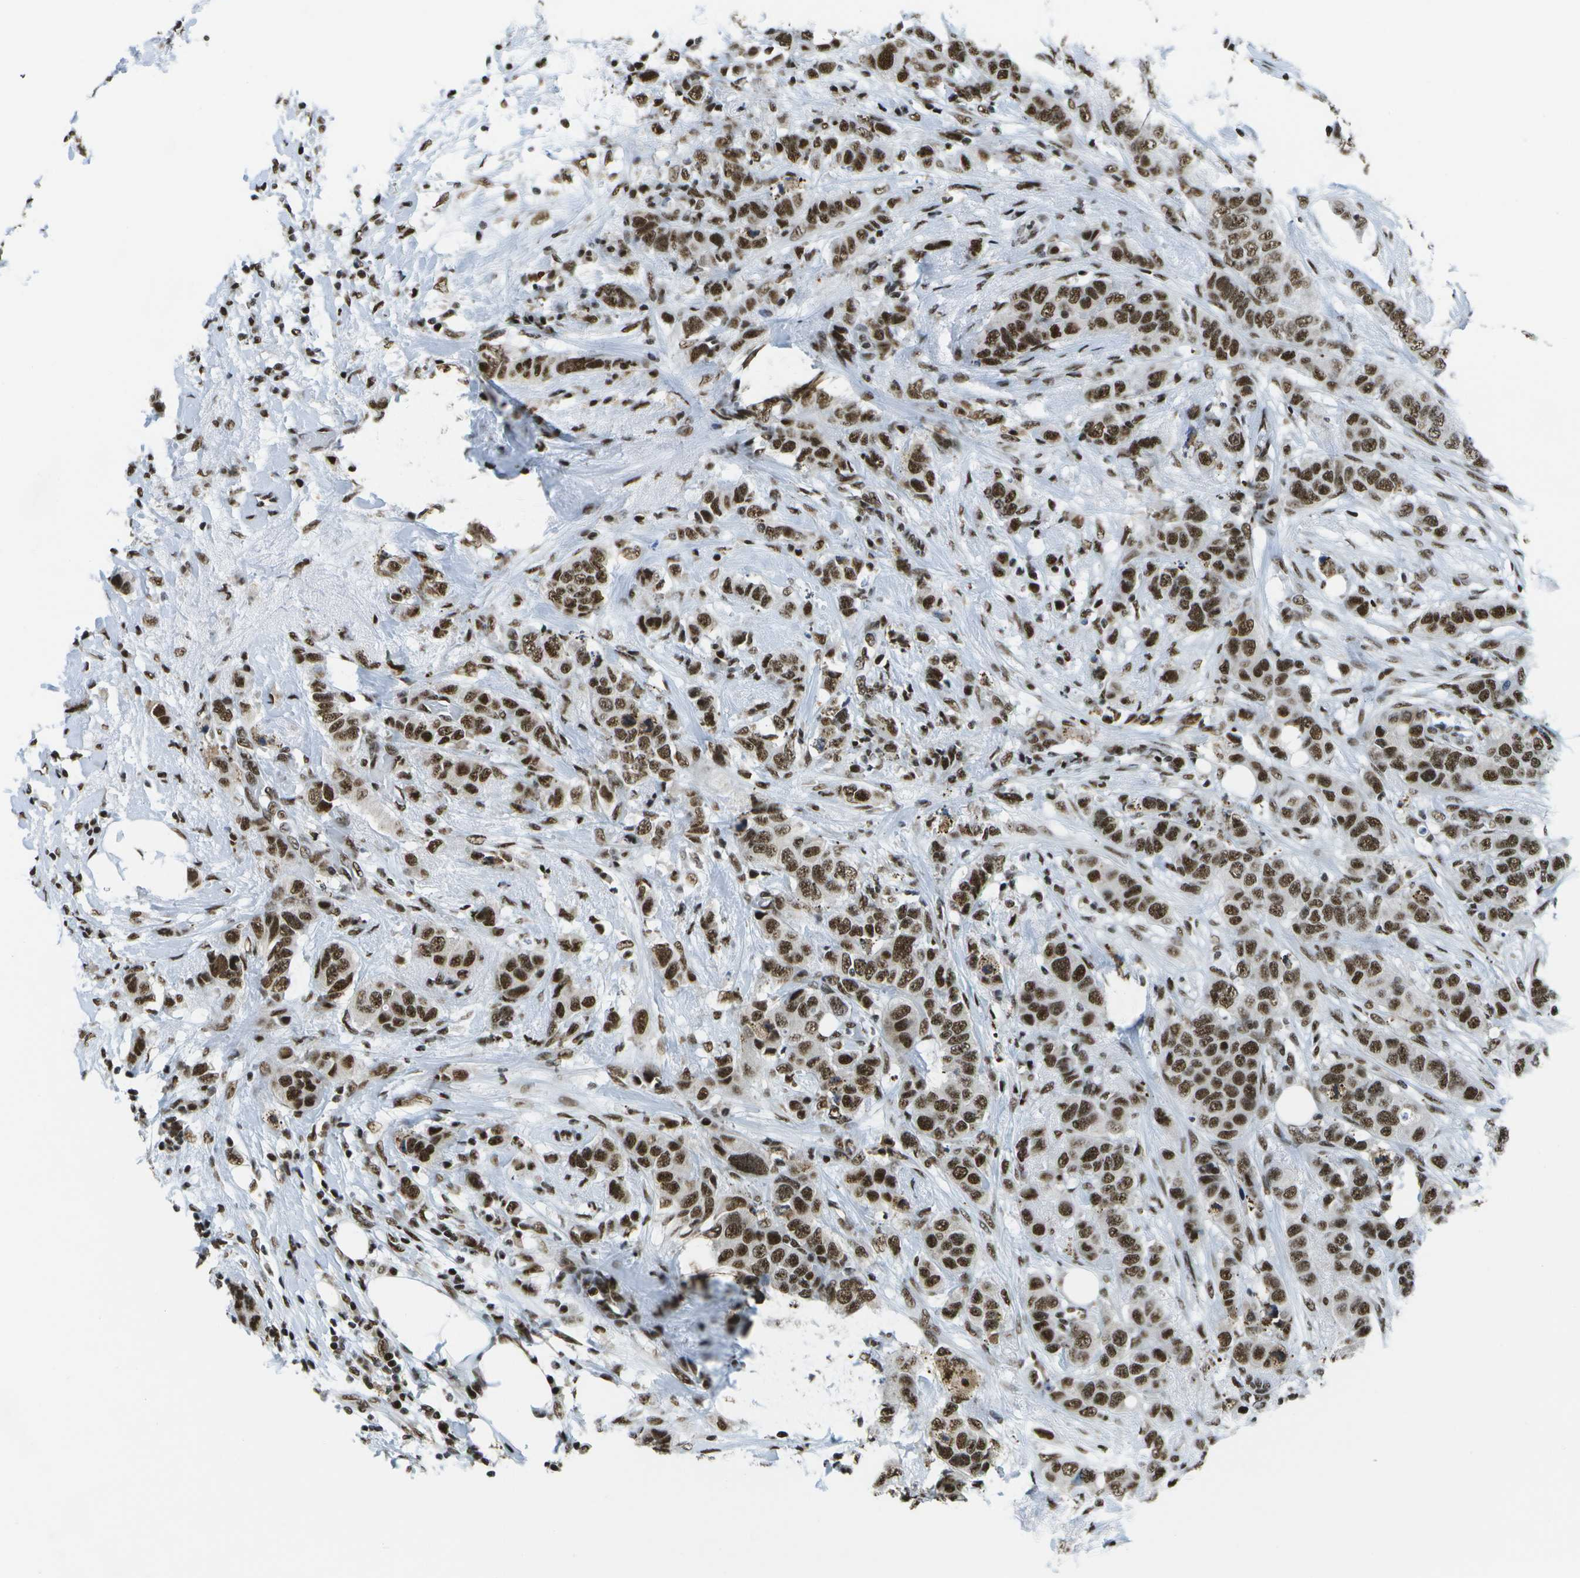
{"staining": {"intensity": "strong", "quantity": ">75%", "location": "nuclear"}, "tissue": "breast cancer", "cell_type": "Tumor cells", "image_type": "cancer", "snomed": [{"axis": "morphology", "description": "Duct carcinoma"}, {"axis": "topography", "description": "Breast"}], "caption": "Breast intraductal carcinoma was stained to show a protein in brown. There is high levels of strong nuclear positivity in about >75% of tumor cells.", "gene": "NSRP1", "patient": {"sex": "female", "age": 50}}